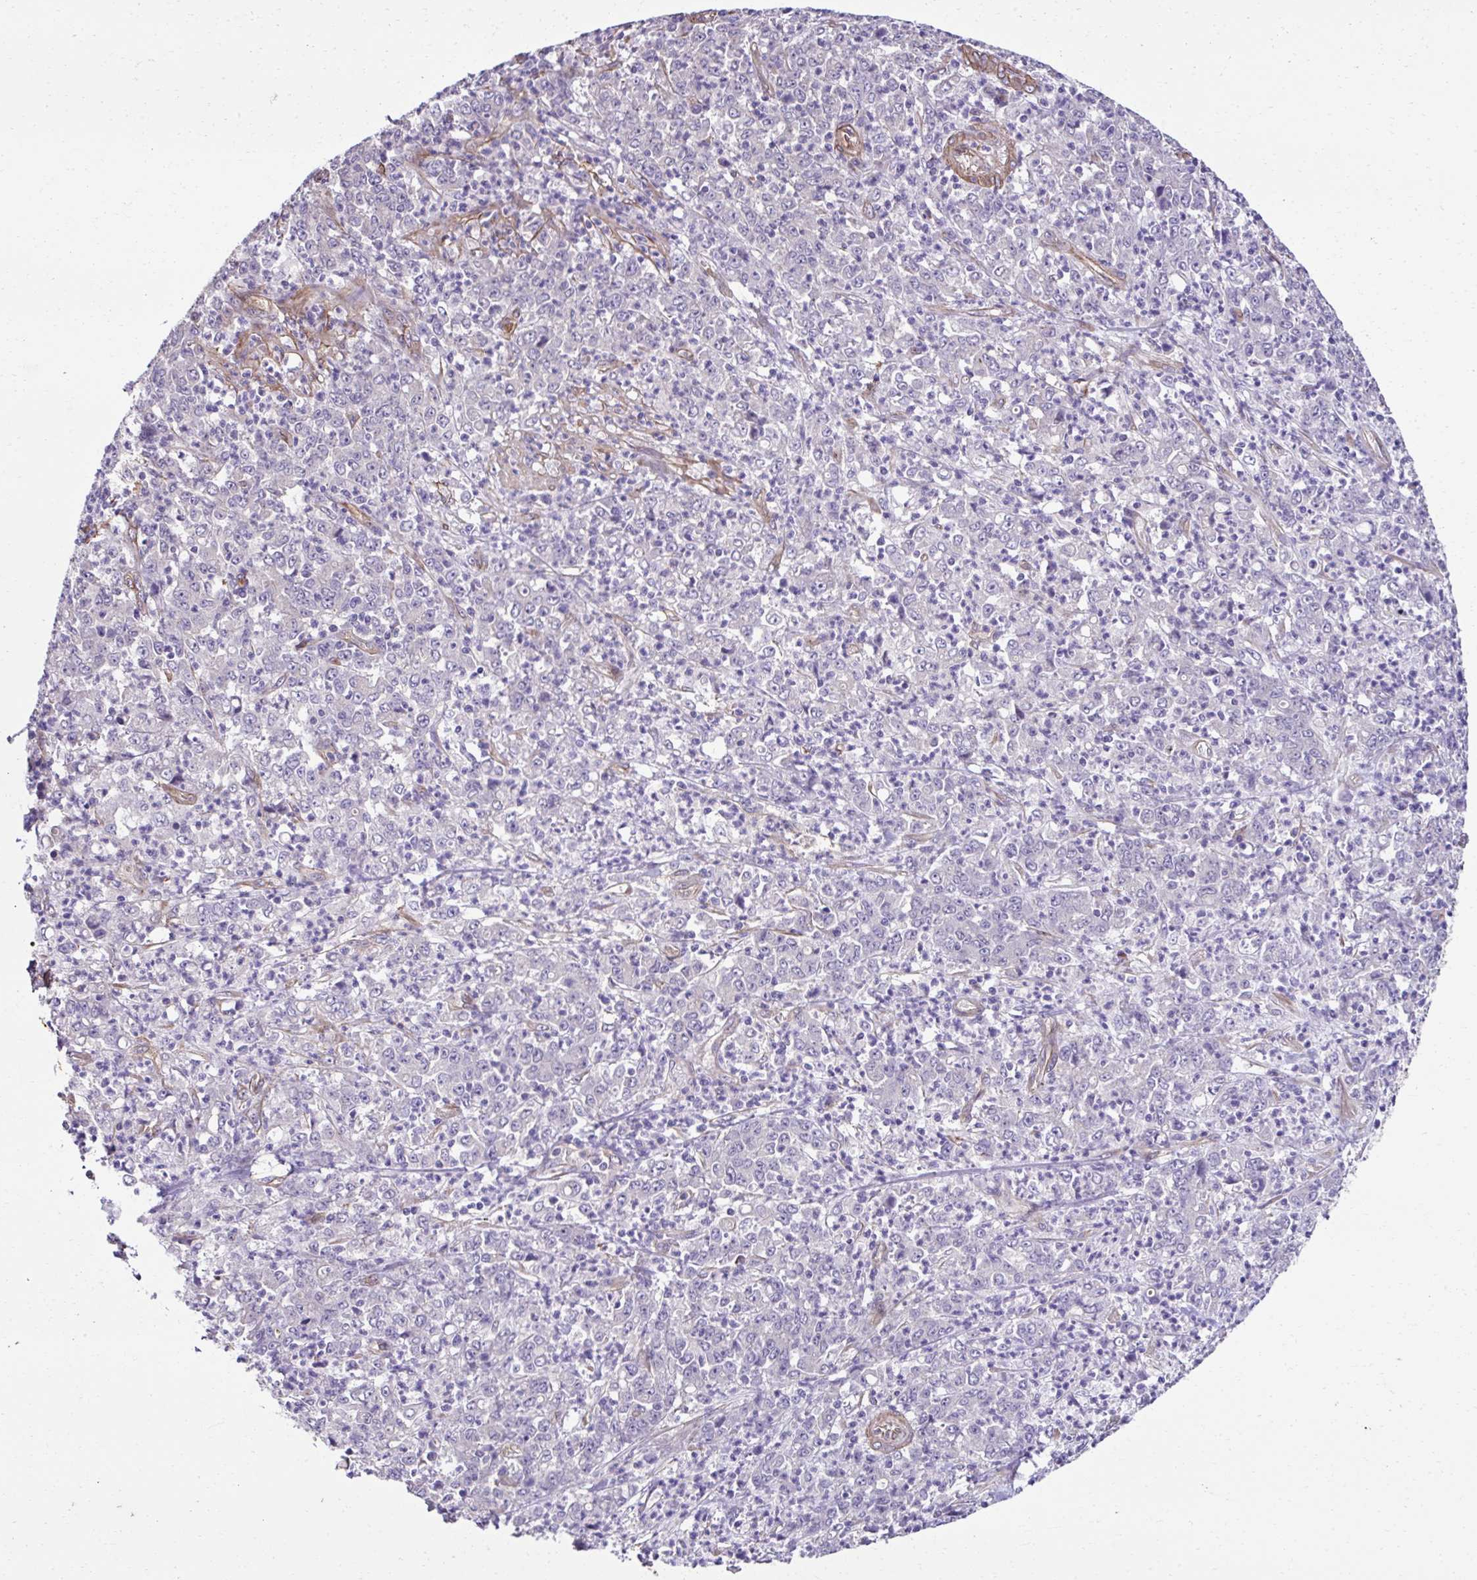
{"staining": {"intensity": "negative", "quantity": "none", "location": "none"}, "tissue": "stomach cancer", "cell_type": "Tumor cells", "image_type": "cancer", "snomed": [{"axis": "morphology", "description": "Adenocarcinoma, NOS"}, {"axis": "topography", "description": "Stomach, lower"}], "caption": "This is an IHC photomicrograph of adenocarcinoma (stomach). There is no positivity in tumor cells.", "gene": "TRIM52", "patient": {"sex": "female", "age": 71}}